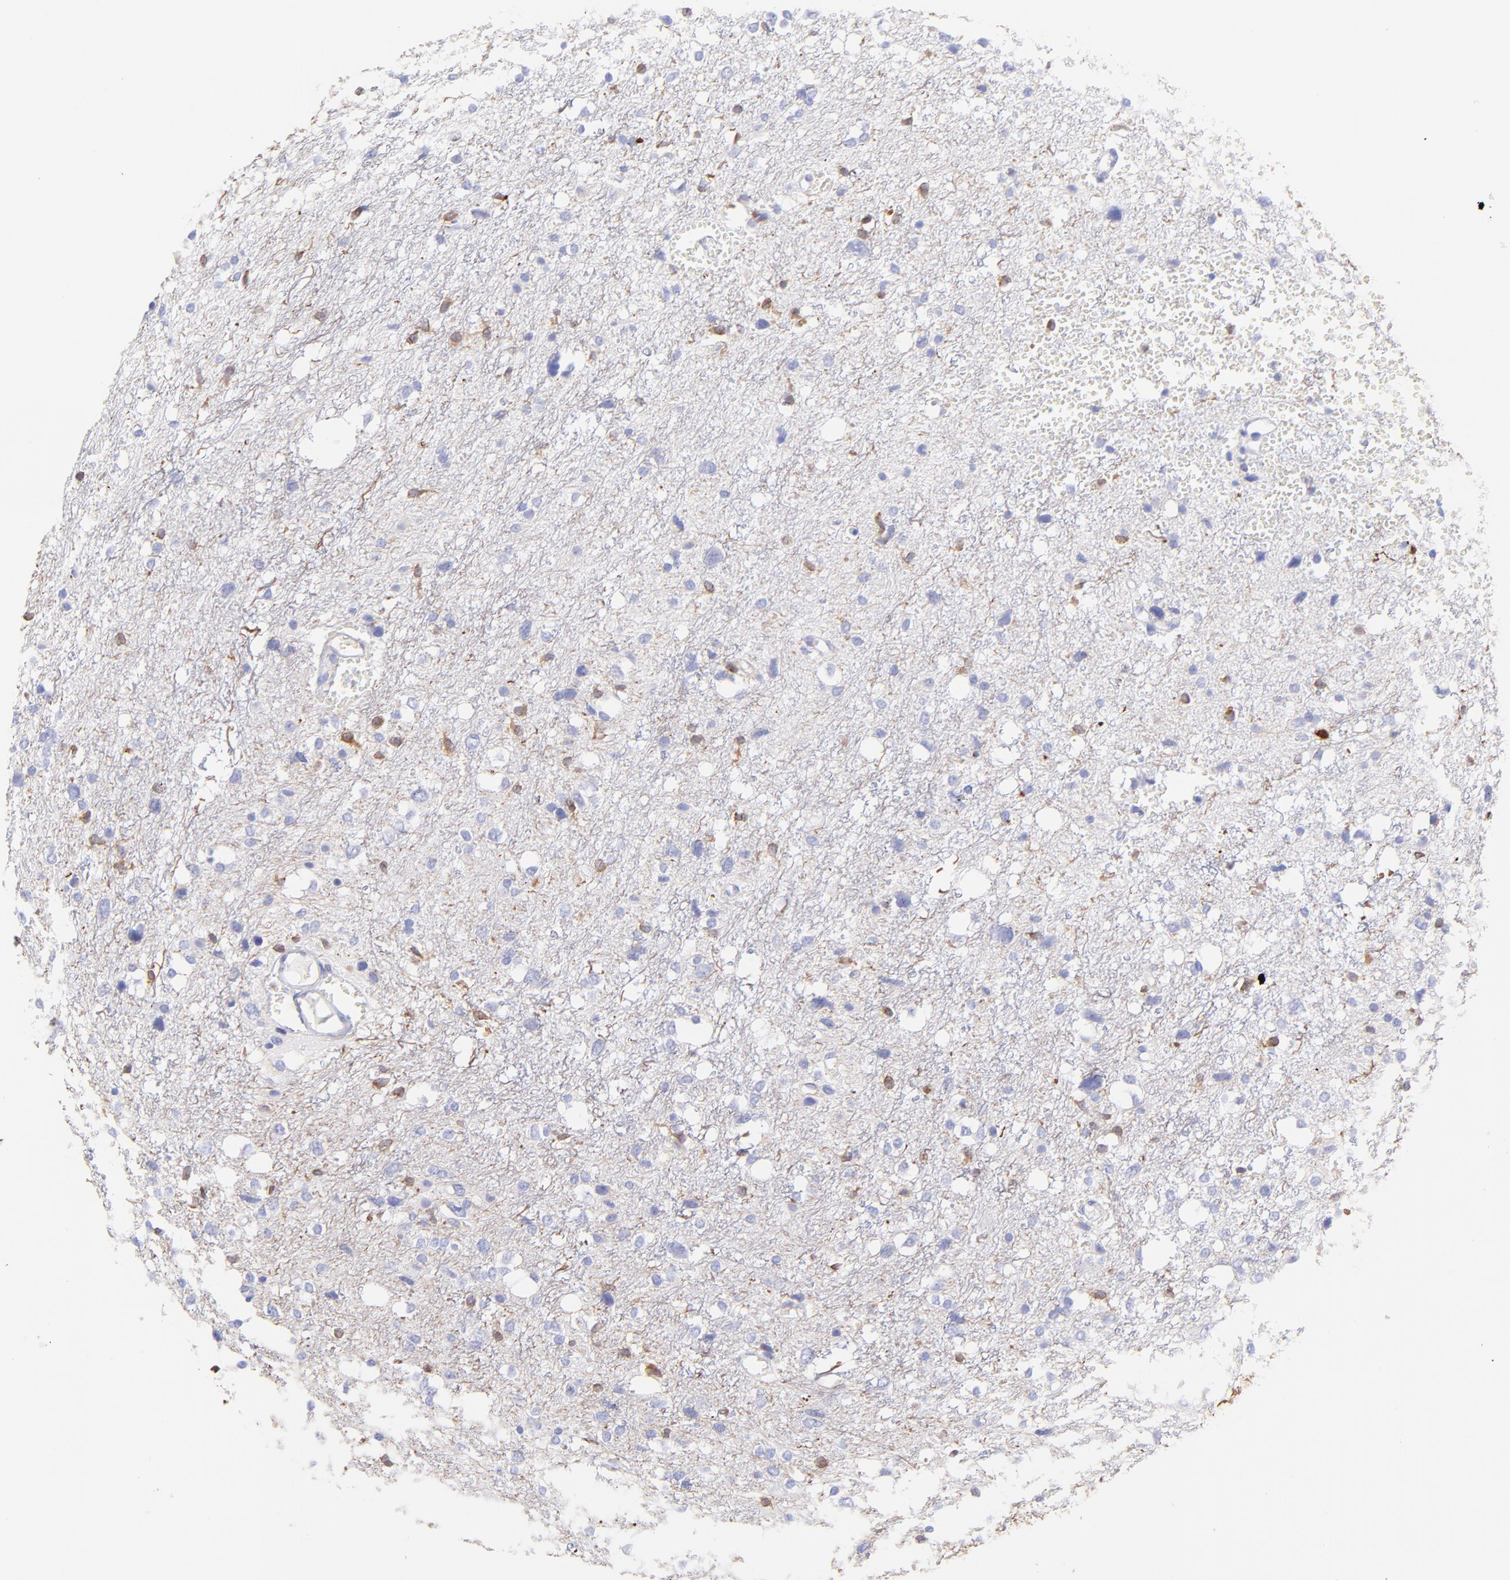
{"staining": {"intensity": "moderate", "quantity": "<25%", "location": "cytoplasmic/membranous"}, "tissue": "glioma", "cell_type": "Tumor cells", "image_type": "cancer", "snomed": [{"axis": "morphology", "description": "Glioma, malignant, High grade"}, {"axis": "topography", "description": "Brain"}], "caption": "This is an image of IHC staining of glioma, which shows moderate positivity in the cytoplasmic/membranous of tumor cells.", "gene": "IRAG2", "patient": {"sex": "female", "age": 59}}